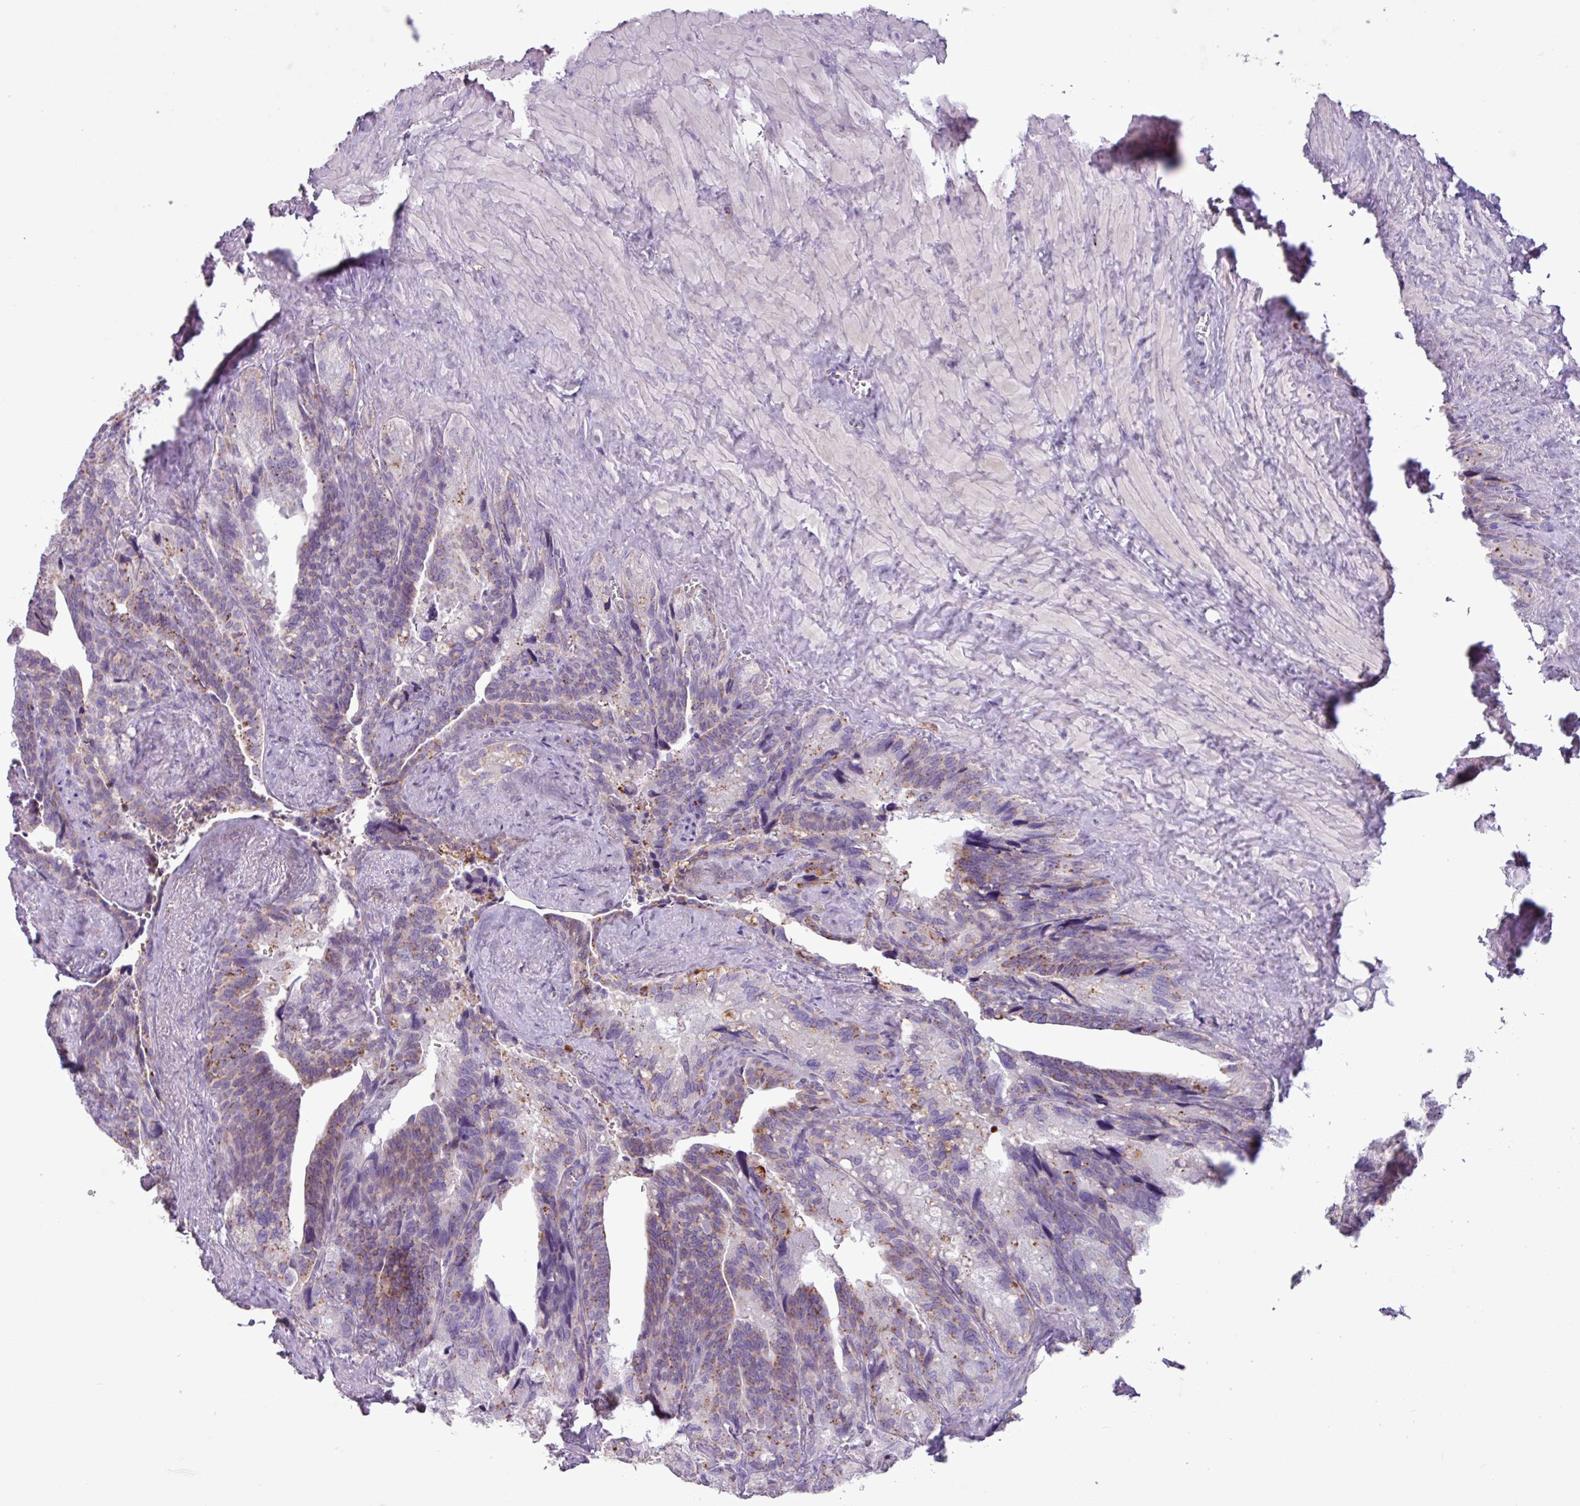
{"staining": {"intensity": "moderate", "quantity": "25%-75%", "location": "cytoplasmic/membranous"}, "tissue": "seminal vesicle", "cell_type": "Glandular cells", "image_type": "normal", "snomed": [{"axis": "morphology", "description": "Normal tissue, NOS"}, {"axis": "topography", "description": "Seminal veicle"}], "caption": "The photomicrograph reveals staining of benign seminal vesicle, revealing moderate cytoplasmic/membranous protein staining (brown color) within glandular cells. (DAB (3,3'-diaminobenzidine) IHC with brightfield microscopy, high magnification).", "gene": "C4A", "patient": {"sex": "male", "age": 68}}